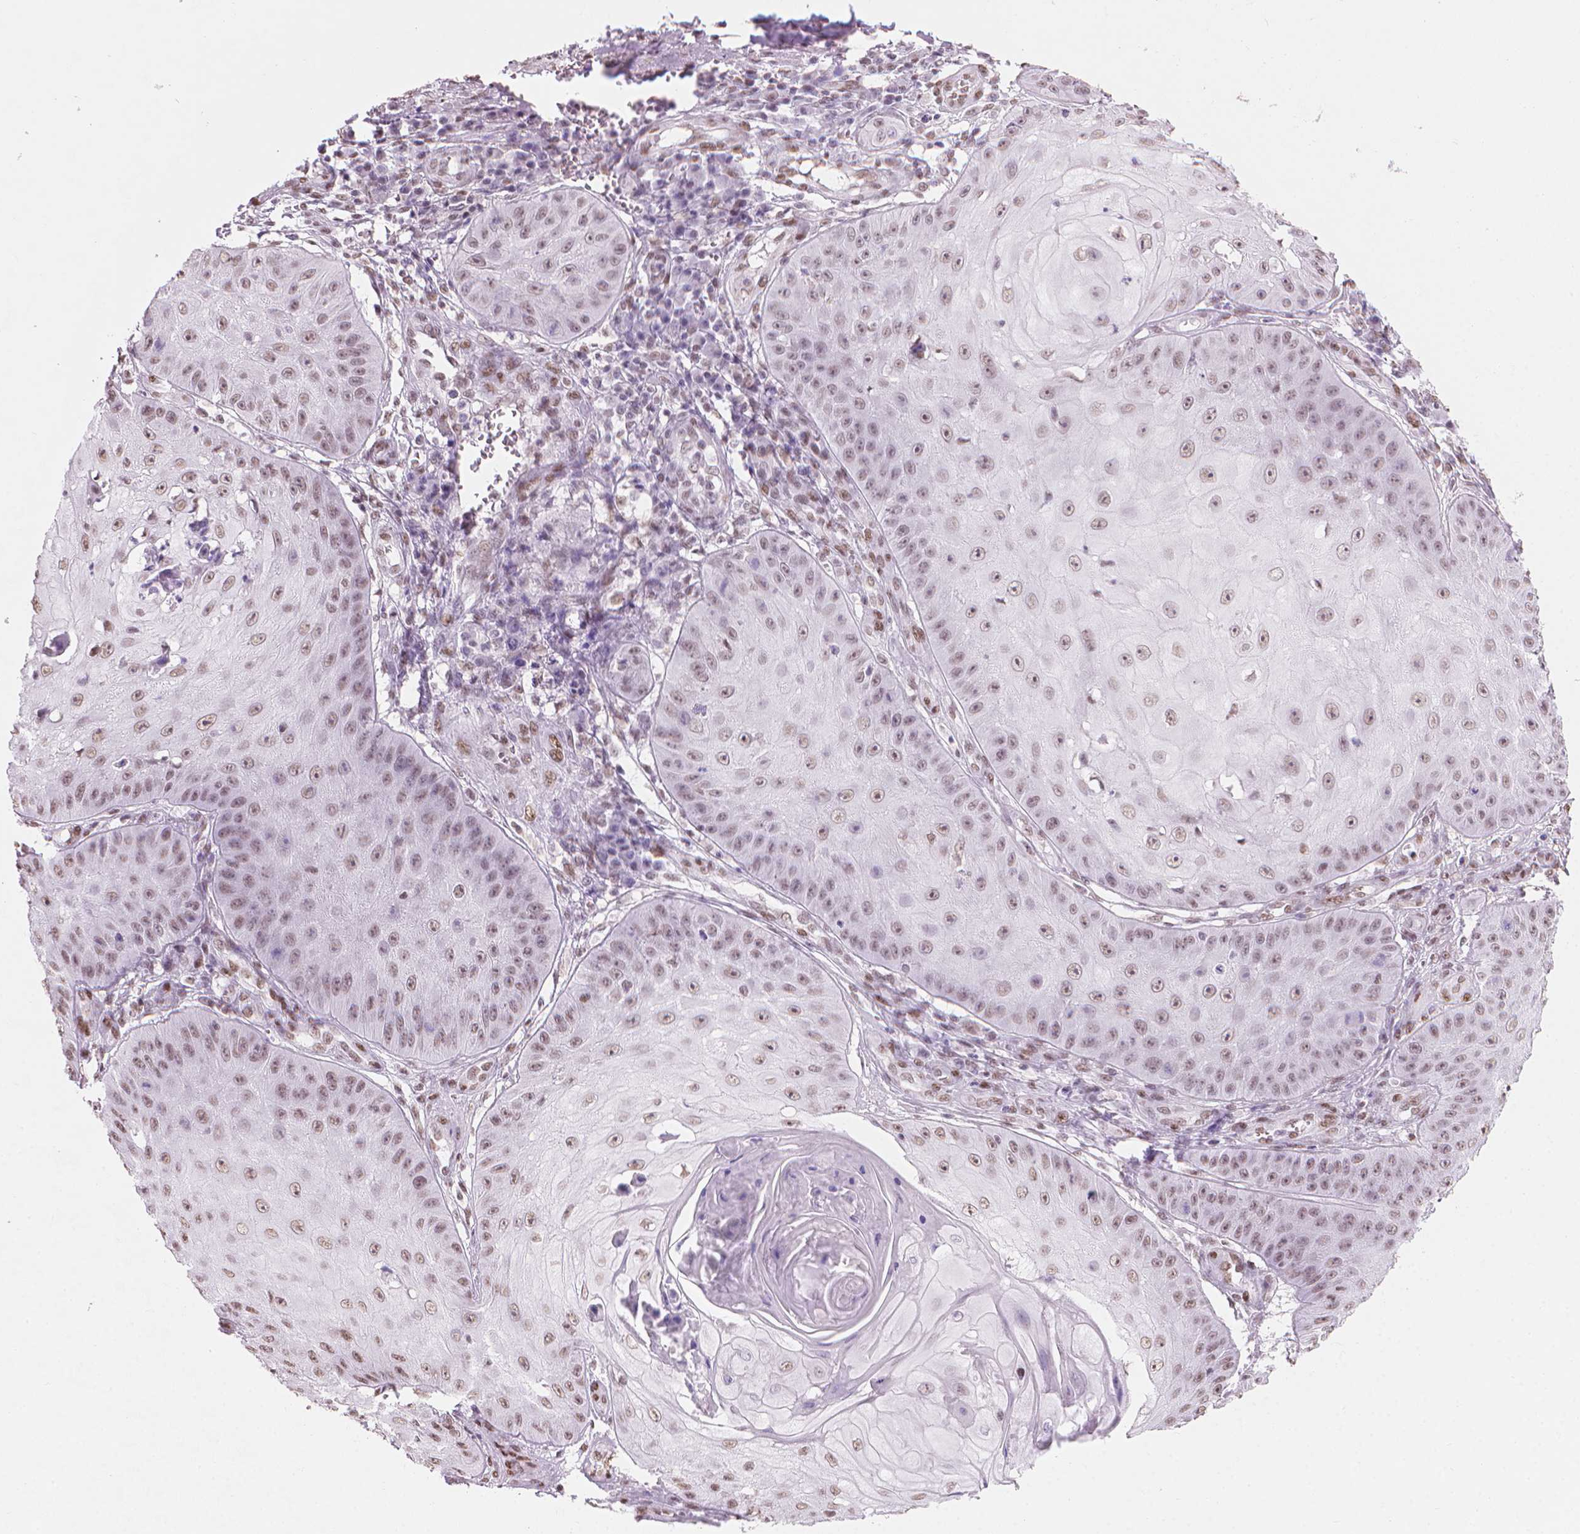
{"staining": {"intensity": "weak", "quantity": ">75%", "location": "nuclear"}, "tissue": "skin cancer", "cell_type": "Tumor cells", "image_type": "cancer", "snomed": [{"axis": "morphology", "description": "Squamous cell carcinoma, NOS"}, {"axis": "topography", "description": "Skin"}], "caption": "Human skin cancer (squamous cell carcinoma) stained for a protein (brown) displays weak nuclear positive expression in approximately >75% of tumor cells.", "gene": "PIAS2", "patient": {"sex": "male", "age": 70}}